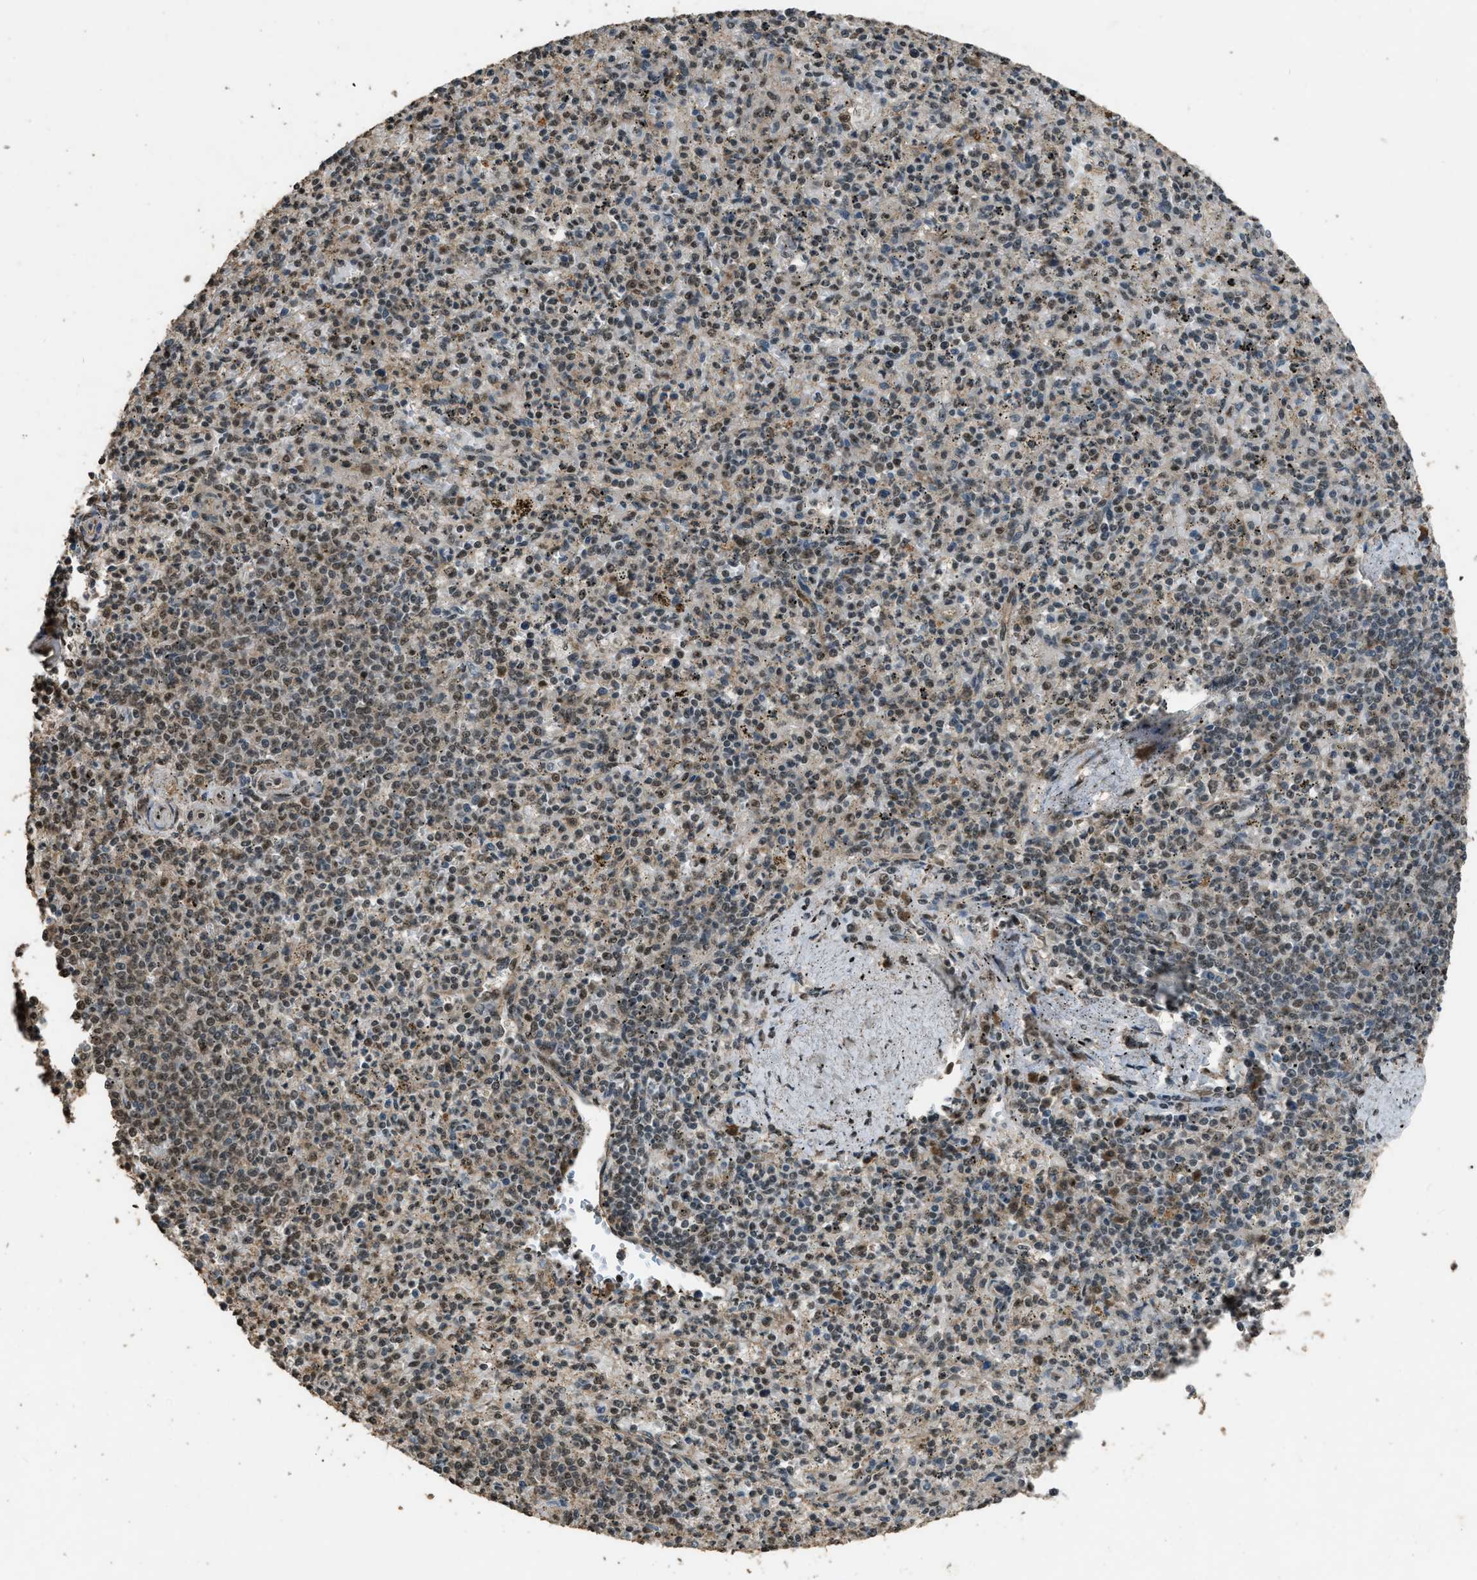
{"staining": {"intensity": "weak", "quantity": ">75%", "location": "nuclear"}, "tissue": "spleen", "cell_type": "Cells in red pulp", "image_type": "normal", "snomed": [{"axis": "morphology", "description": "Normal tissue, NOS"}, {"axis": "topography", "description": "Spleen"}], "caption": "The photomicrograph displays immunohistochemical staining of normal spleen. There is weak nuclear staining is identified in about >75% of cells in red pulp.", "gene": "SERTAD2", "patient": {"sex": "male", "age": 72}}